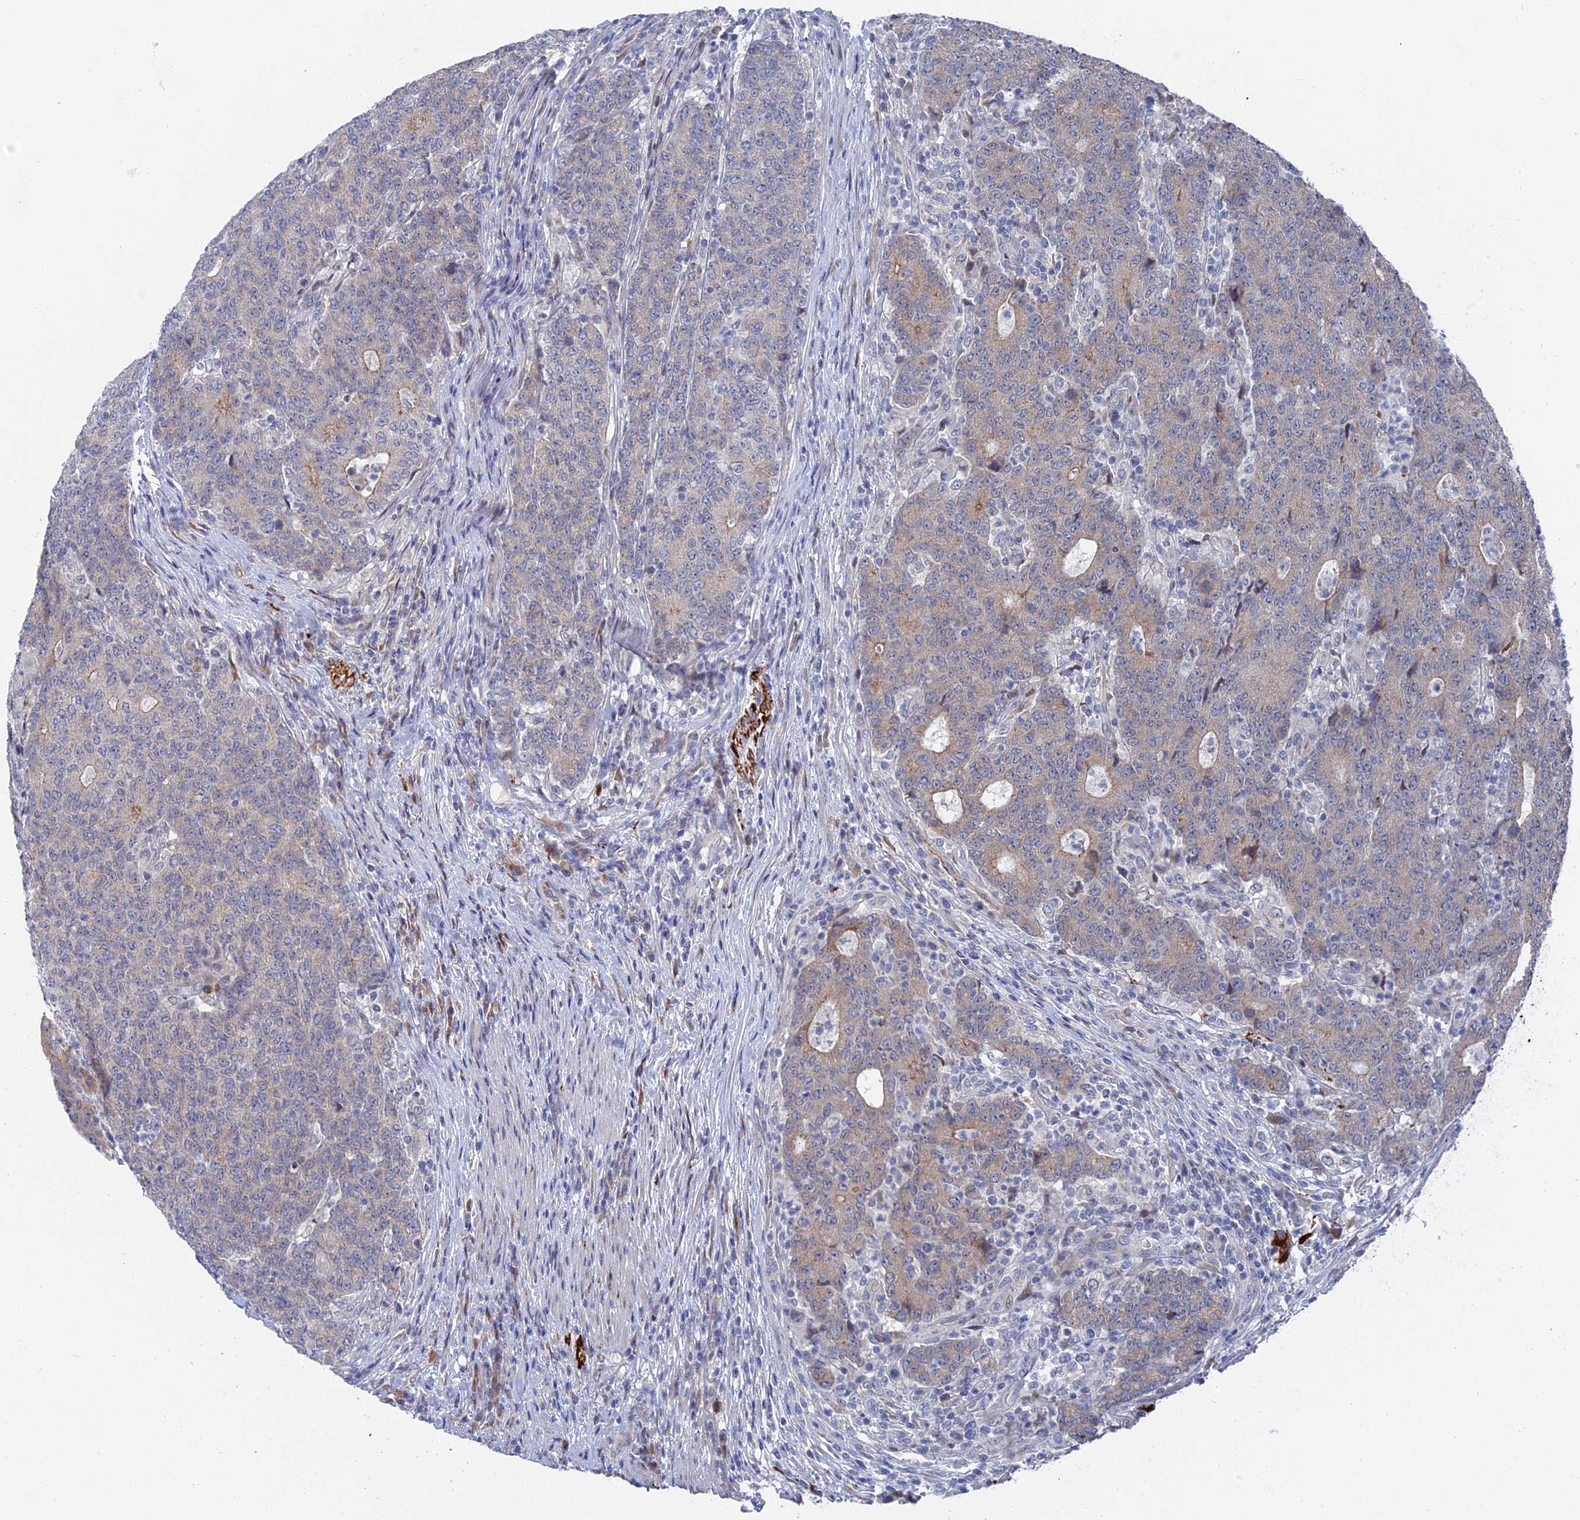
{"staining": {"intensity": "moderate", "quantity": "<25%", "location": "cytoplasmic/membranous"}, "tissue": "colorectal cancer", "cell_type": "Tumor cells", "image_type": "cancer", "snomed": [{"axis": "morphology", "description": "Adenocarcinoma, NOS"}, {"axis": "topography", "description": "Colon"}], "caption": "A high-resolution photomicrograph shows immunohistochemistry (IHC) staining of colorectal adenocarcinoma, which displays moderate cytoplasmic/membranous staining in approximately <25% of tumor cells.", "gene": "TMEM161A", "patient": {"sex": "female", "age": 75}}